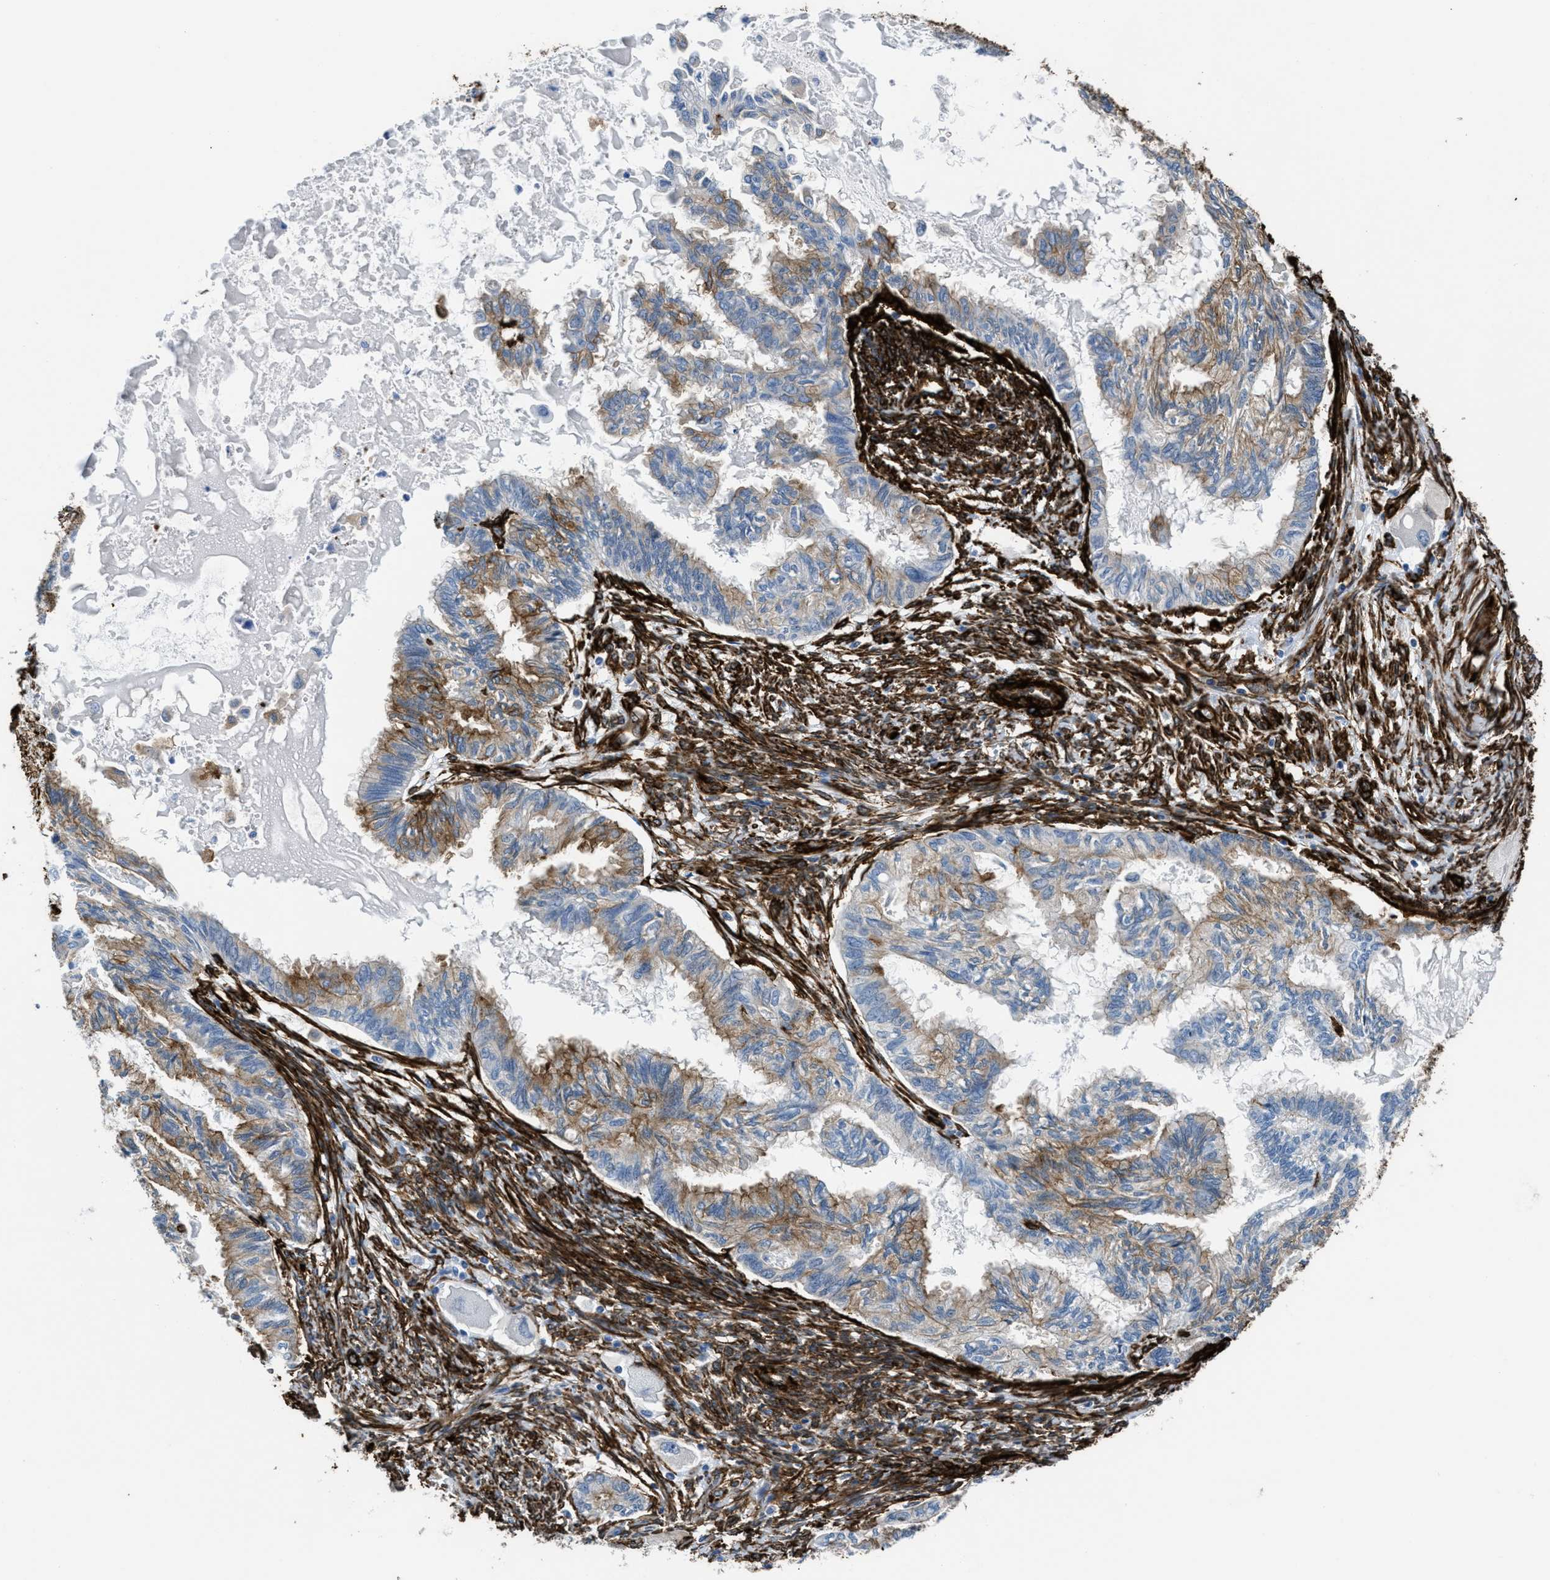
{"staining": {"intensity": "moderate", "quantity": ">75%", "location": "cytoplasmic/membranous"}, "tissue": "cervical cancer", "cell_type": "Tumor cells", "image_type": "cancer", "snomed": [{"axis": "morphology", "description": "Normal tissue, NOS"}, {"axis": "morphology", "description": "Adenocarcinoma, NOS"}, {"axis": "topography", "description": "Cervix"}, {"axis": "topography", "description": "Endometrium"}], "caption": "IHC photomicrograph of neoplastic tissue: adenocarcinoma (cervical) stained using immunohistochemistry shows medium levels of moderate protein expression localized specifically in the cytoplasmic/membranous of tumor cells, appearing as a cytoplasmic/membranous brown color.", "gene": "CALD1", "patient": {"sex": "female", "age": 86}}